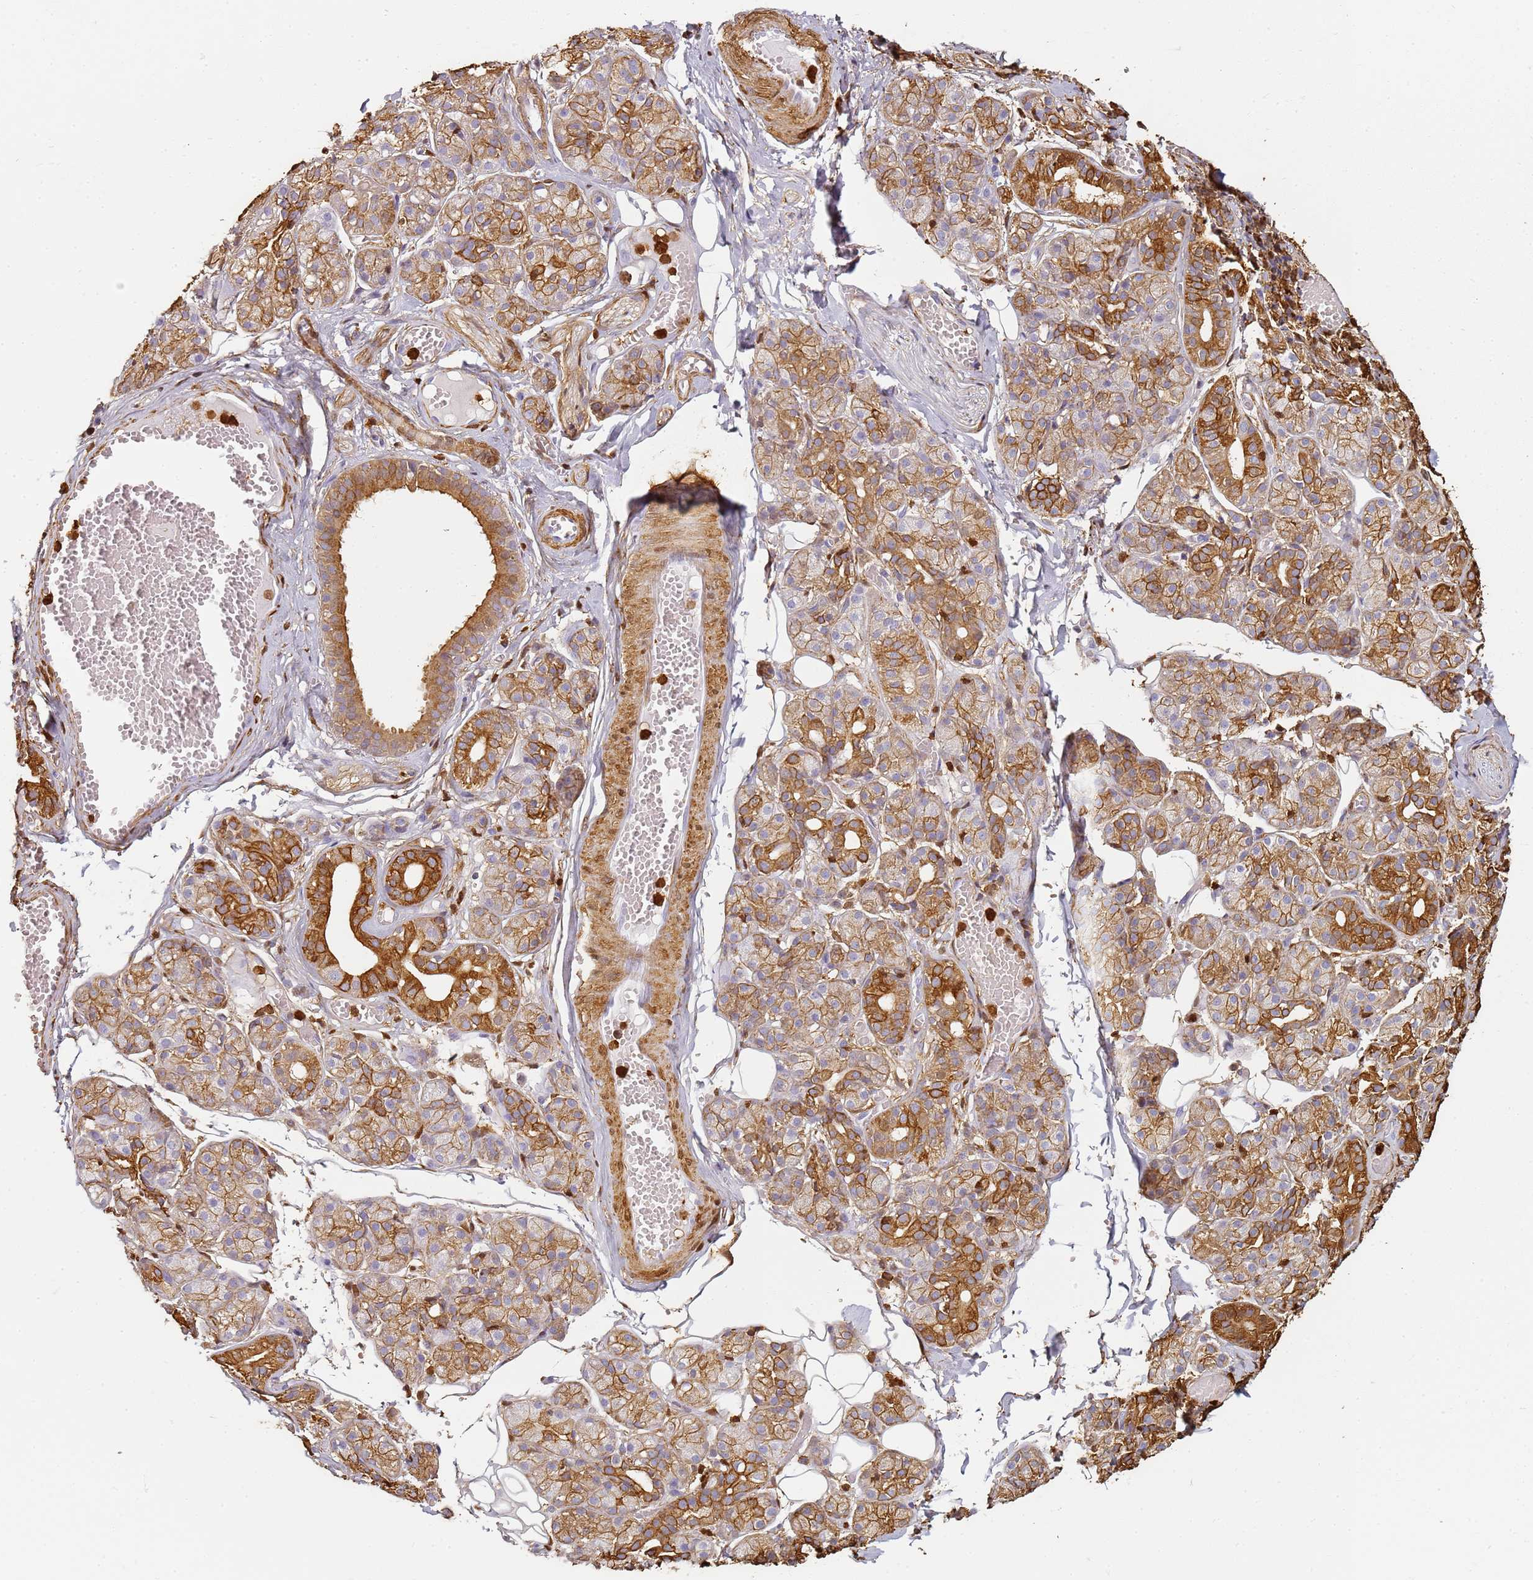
{"staining": {"intensity": "moderate", "quantity": "25%-75%", "location": "cytoplasmic/membranous"}, "tissue": "salivary gland", "cell_type": "Glandular cells", "image_type": "normal", "snomed": [{"axis": "morphology", "description": "Normal tissue, NOS"}, {"axis": "topography", "description": "Salivary gland"}], "caption": "A high-resolution photomicrograph shows IHC staining of benign salivary gland, which reveals moderate cytoplasmic/membranous staining in approximately 25%-75% of glandular cells. Immunohistochemistry stains the protein in brown and the nuclei are stained blue.", "gene": "S100A4", "patient": {"sex": "male", "age": 63}}